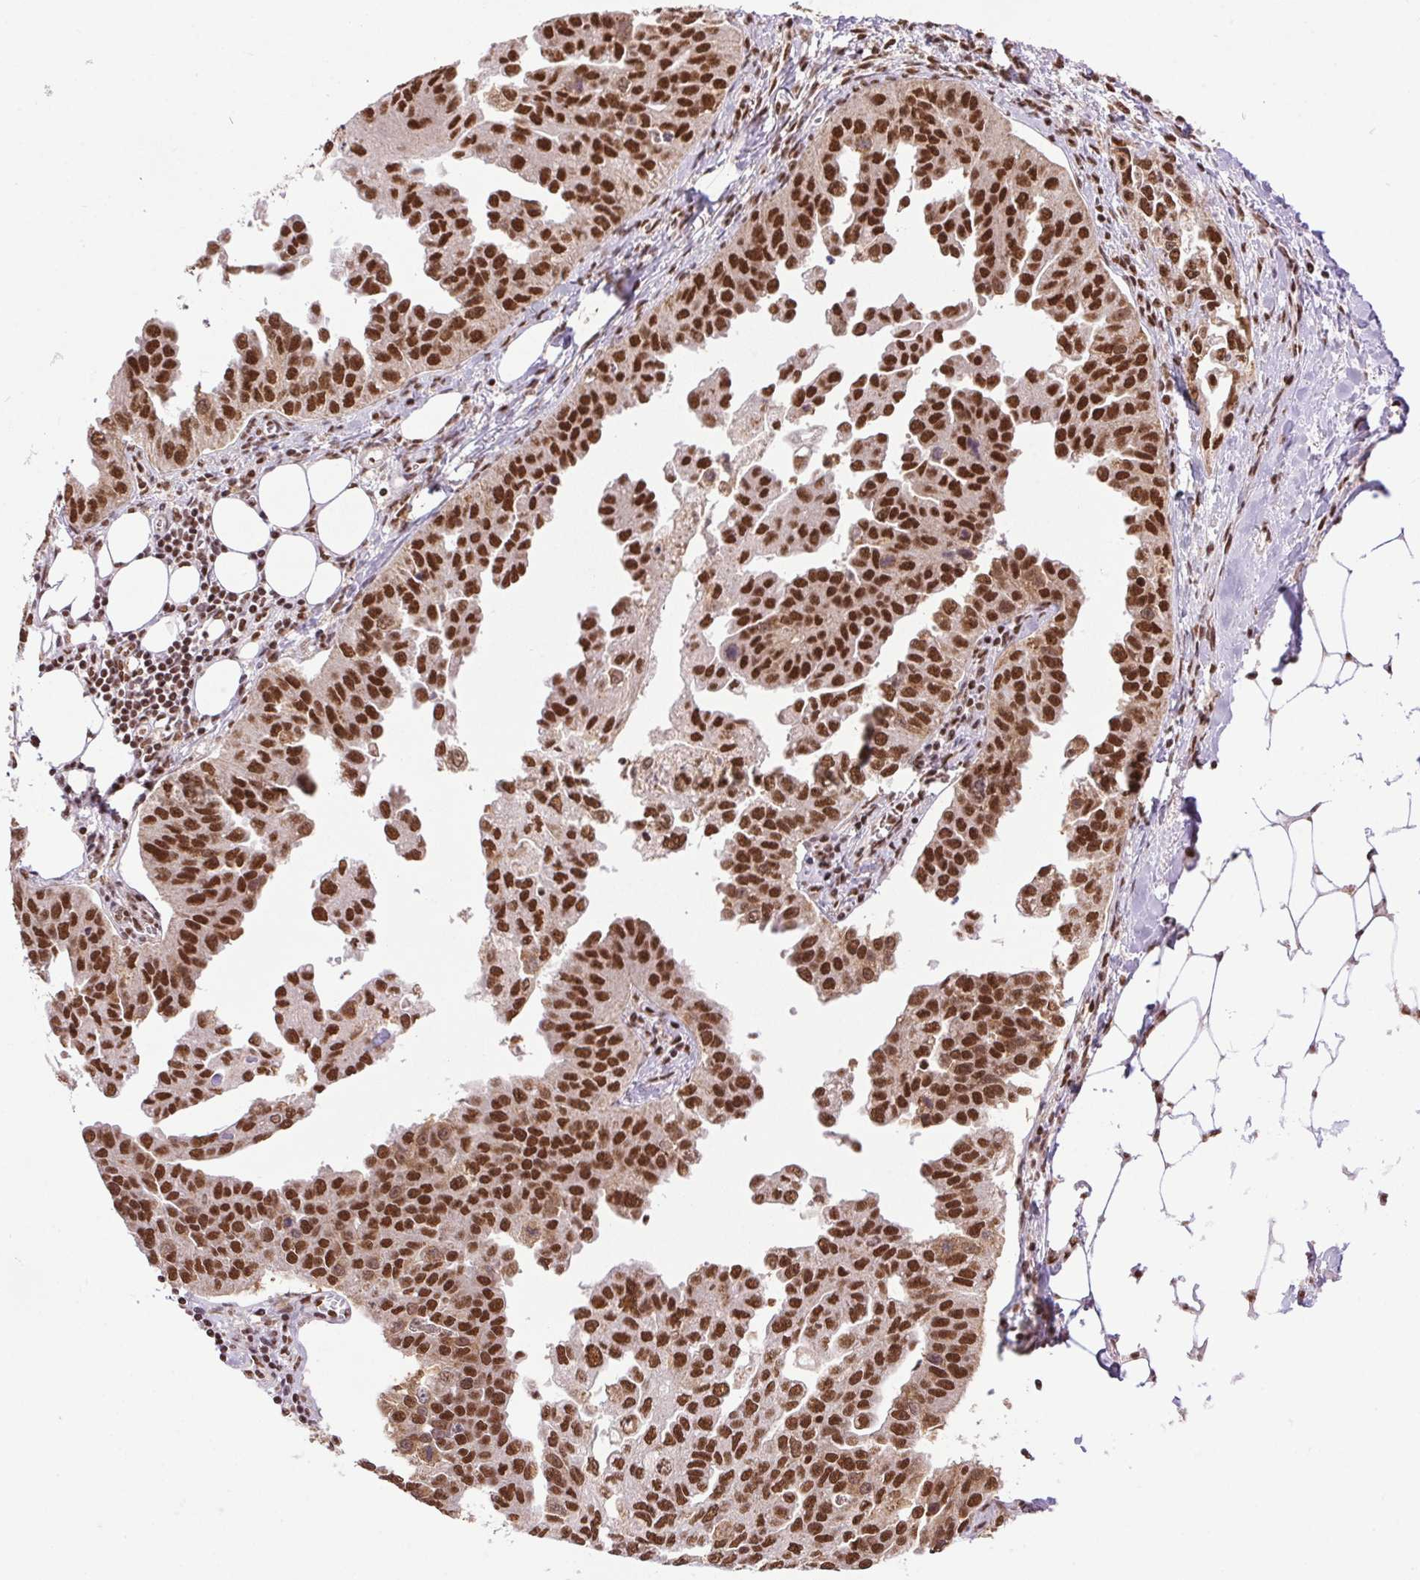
{"staining": {"intensity": "strong", "quantity": ">75%", "location": "nuclear"}, "tissue": "ovarian cancer", "cell_type": "Tumor cells", "image_type": "cancer", "snomed": [{"axis": "morphology", "description": "Cystadenocarcinoma, serous, NOS"}, {"axis": "topography", "description": "Ovary"}], "caption": "Serous cystadenocarcinoma (ovarian) stained with DAB (3,3'-diaminobenzidine) immunohistochemistry (IHC) displays high levels of strong nuclear staining in approximately >75% of tumor cells.", "gene": "ZNF207", "patient": {"sex": "female", "age": 75}}